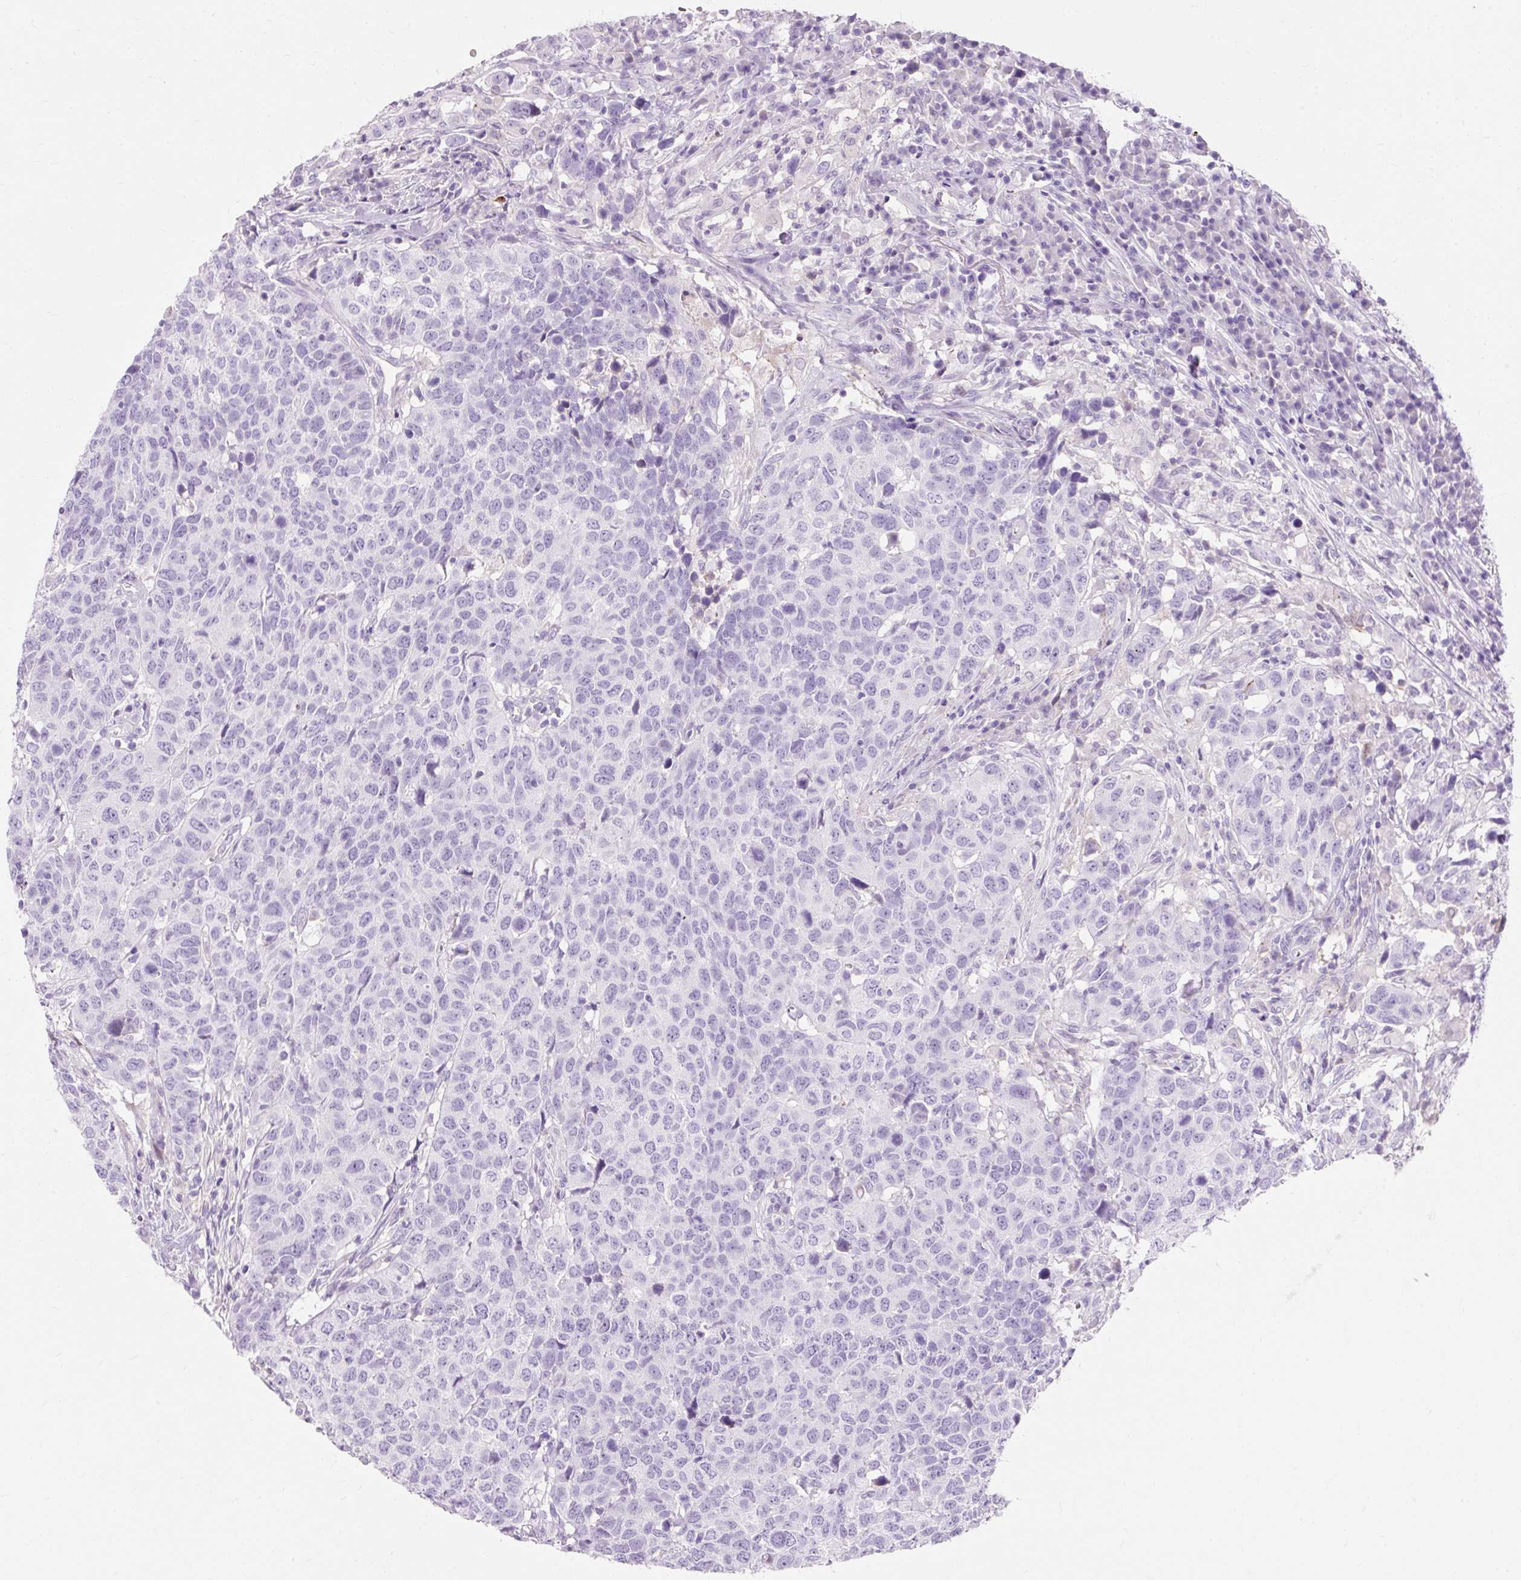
{"staining": {"intensity": "negative", "quantity": "none", "location": "none"}, "tissue": "head and neck cancer", "cell_type": "Tumor cells", "image_type": "cancer", "snomed": [{"axis": "morphology", "description": "Normal tissue, NOS"}, {"axis": "morphology", "description": "Squamous cell carcinoma, NOS"}, {"axis": "topography", "description": "Skeletal muscle"}, {"axis": "topography", "description": "Vascular tissue"}, {"axis": "topography", "description": "Peripheral nerve tissue"}, {"axis": "topography", "description": "Head-Neck"}], "caption": "DAB immunohistochemical staining of squamous cell carcinoma (head and neck) shows no significant expression in tumor cells. The staining was performed using DAB to visualize the protein expression in brown, while the nuclei were stained in blue with hematoxylin (Magnification: 20x).", "gene": "CLDN25", "patient": {"sex": "male", "age": 66}}